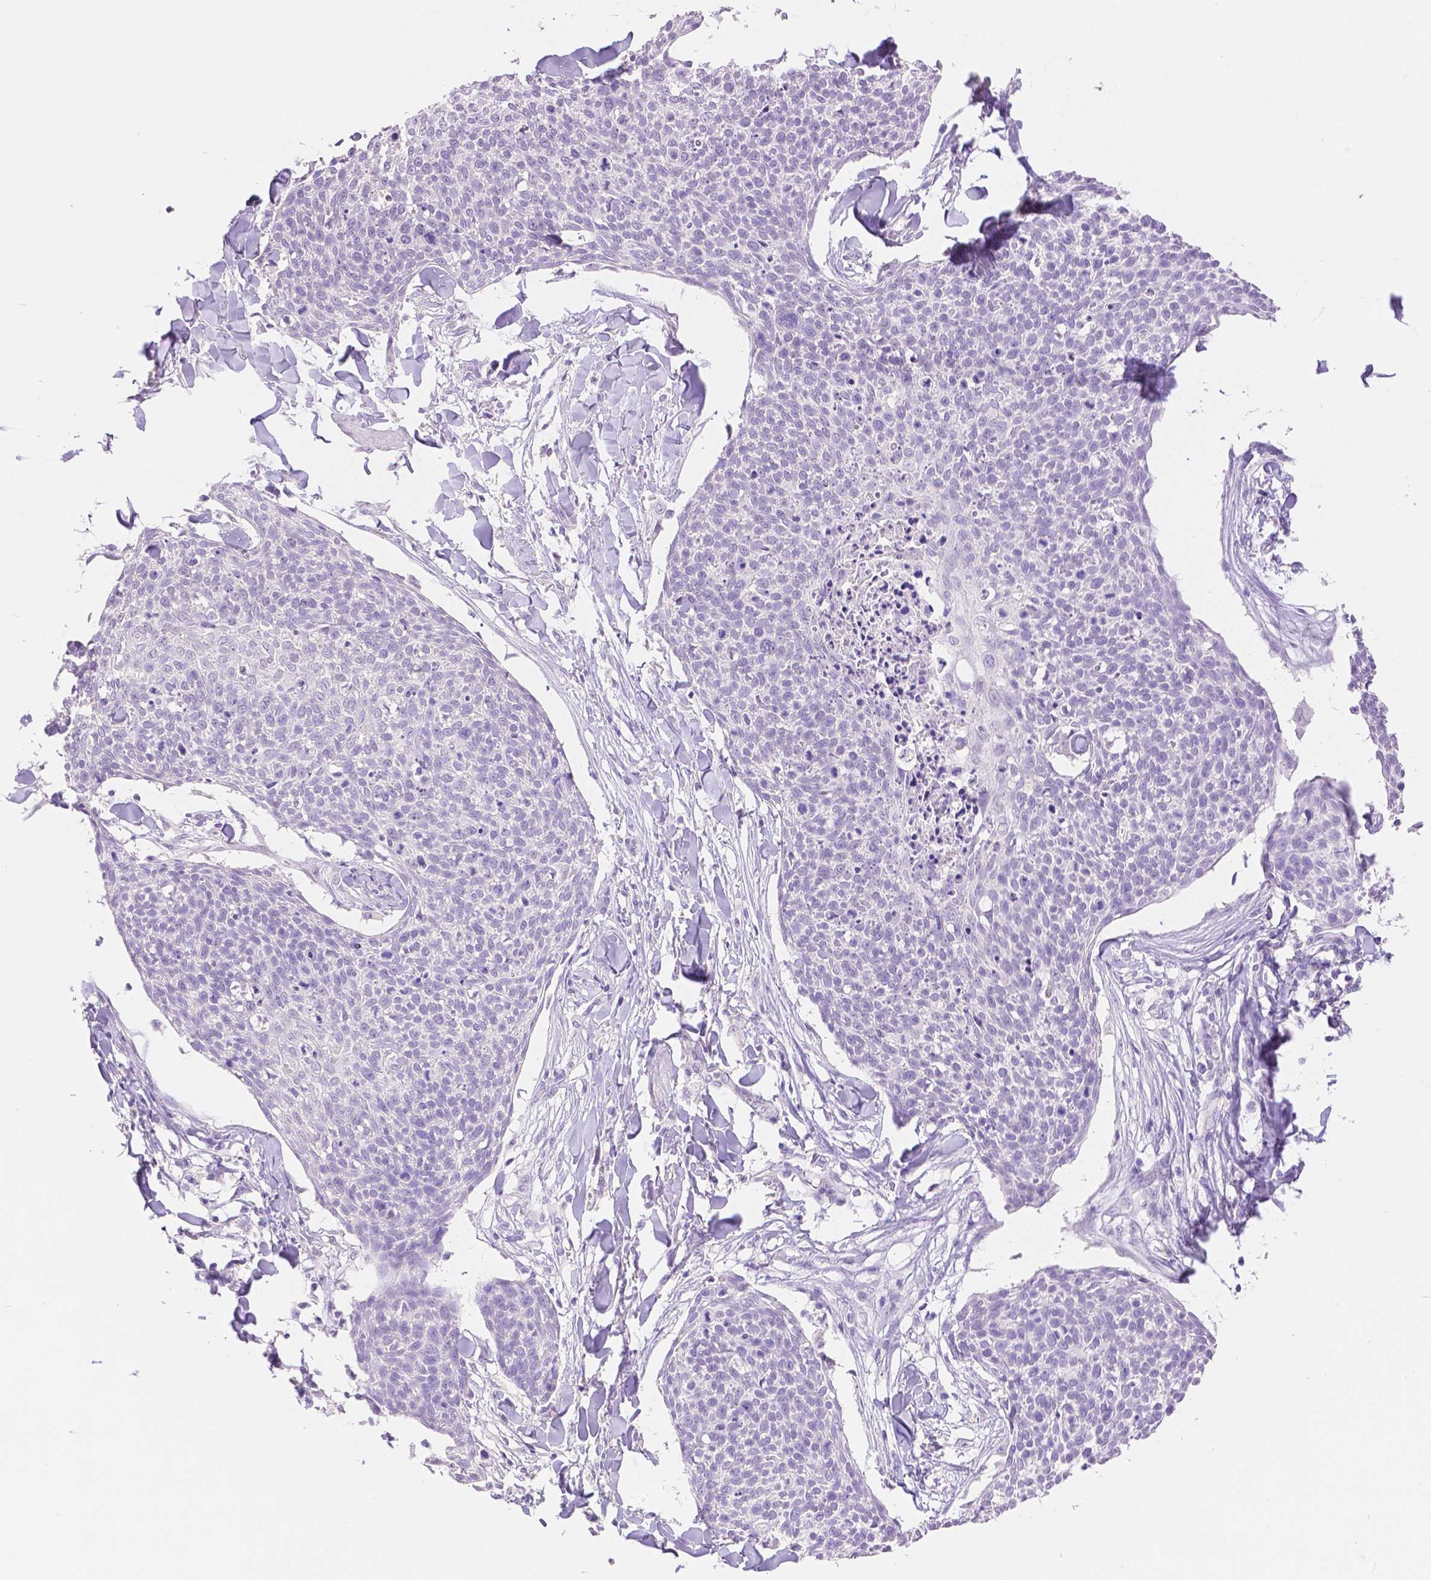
{"staining": {"intensity": "negative", "quantity": "none", "location": "none"}, "tissue": "skin cancer", "cell_type": "Tumor cells", "image_type": "cancer", "snomed": [{"axis": "morphology", "description": "Squamous cell carcinoma, NOS"}, {"axis": "topography", "description": "Skin"}, {"axis": "topography", "description": "Vulva"}], "caption": "IHC micrograph of neoplastic tissue: squamous cell carcinoma (skin) stained with DAB displays no significant protein staining in tumor cells.", "gene": "HNF1B", "patient": {"sex": "female", "age": 75}}